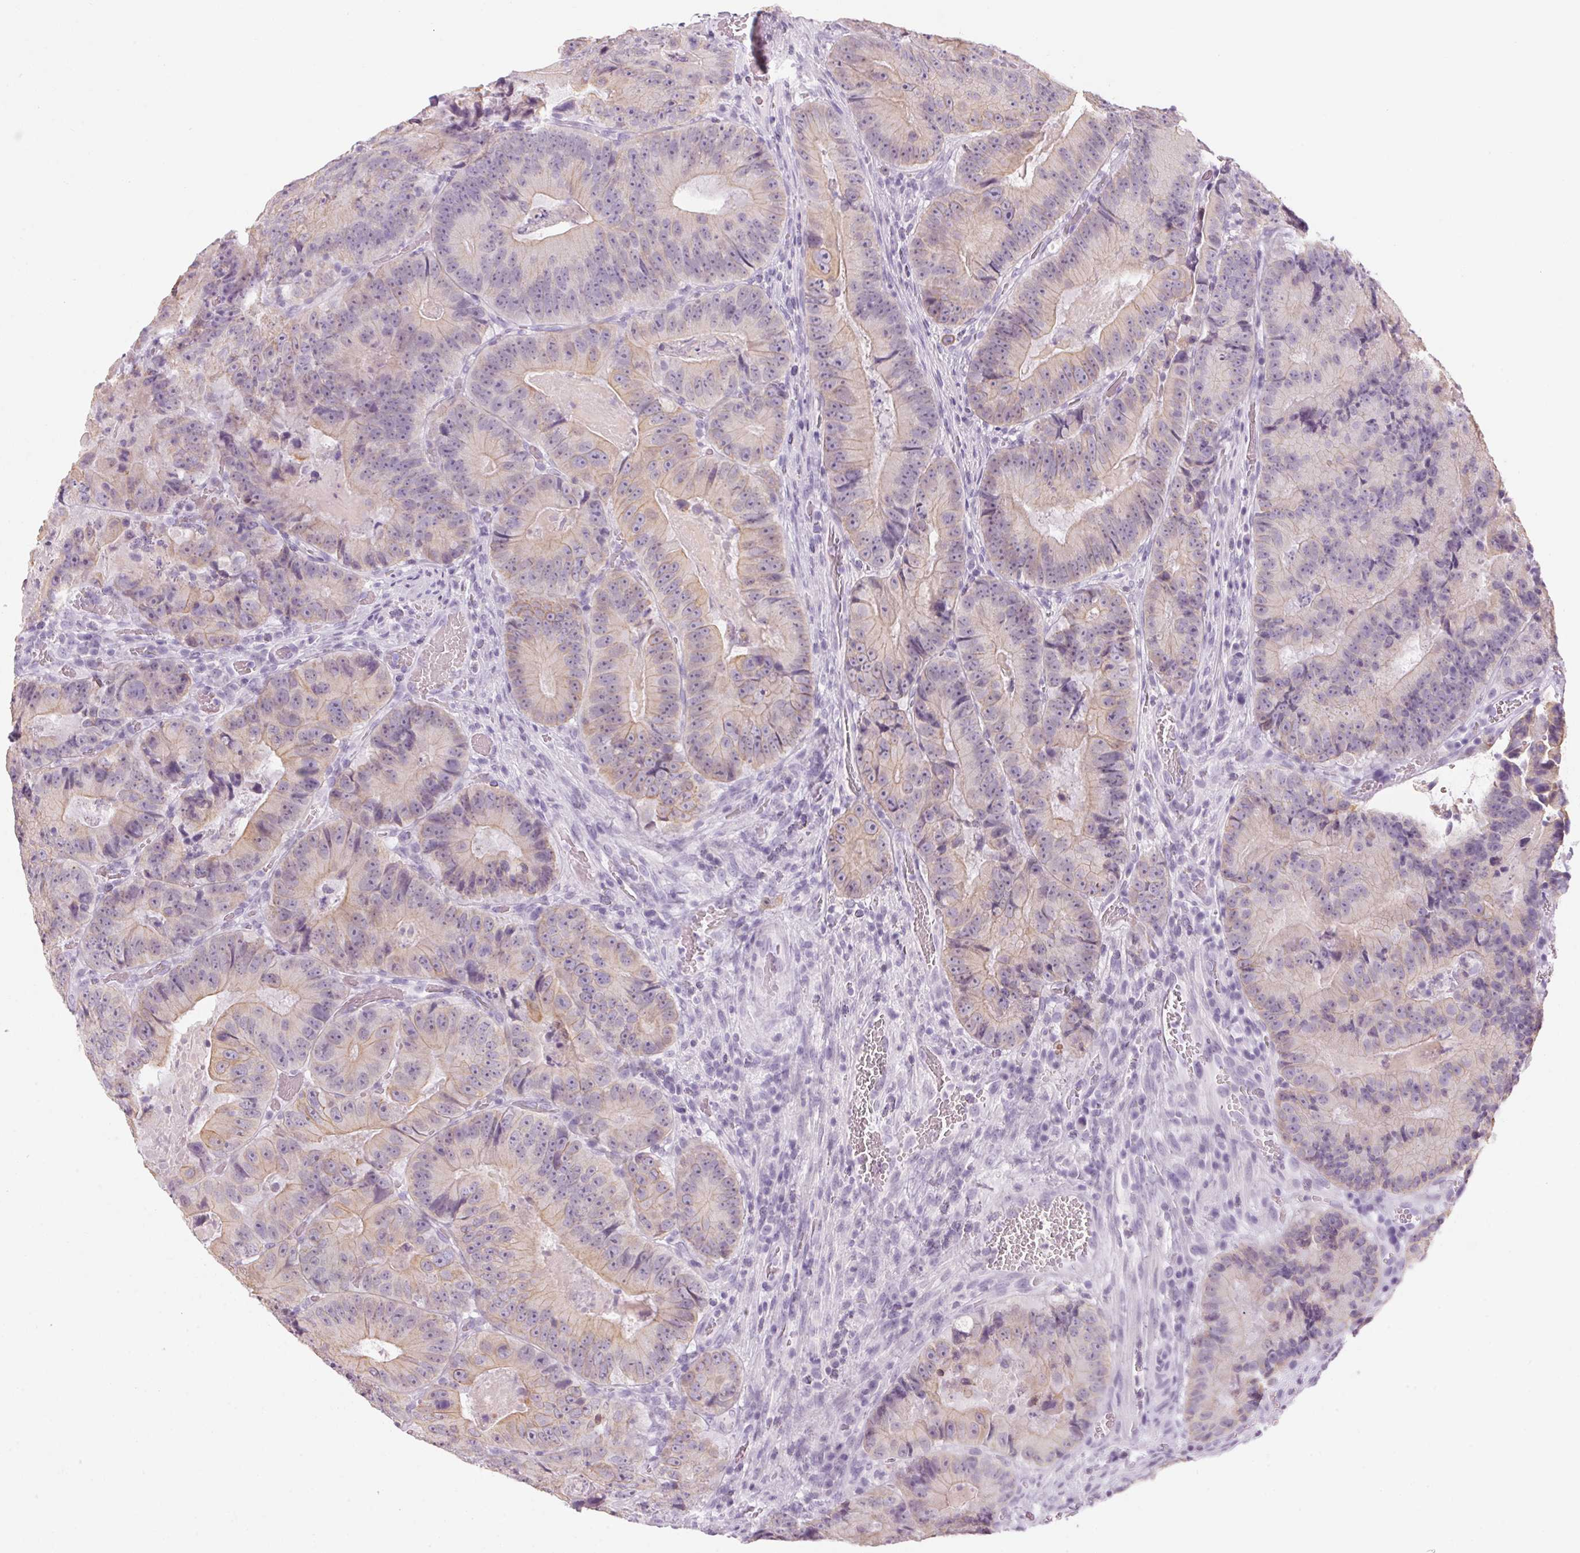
{"staining": {"intensity": "weak", "quantity": ">75%", "location": "cytoplasmic/membranous"}, "tissue": "colorectal cancer", "cell_type": "Tumor cells", "image_type": "cancer", "snomed": [{"axis": "morphology", "description": "Adenocarcinoma, NOS"}, {"axis": "topography", "description": "Colon"}], "caption": "This histopathology image demonstrates IHC staining of human colorectal cancer, with low weak cytoplasmic/membranous staining in approximately >75% of tumor cells.", "gene": "RPTN", "patient": {"sex": "female", "age": 86}}